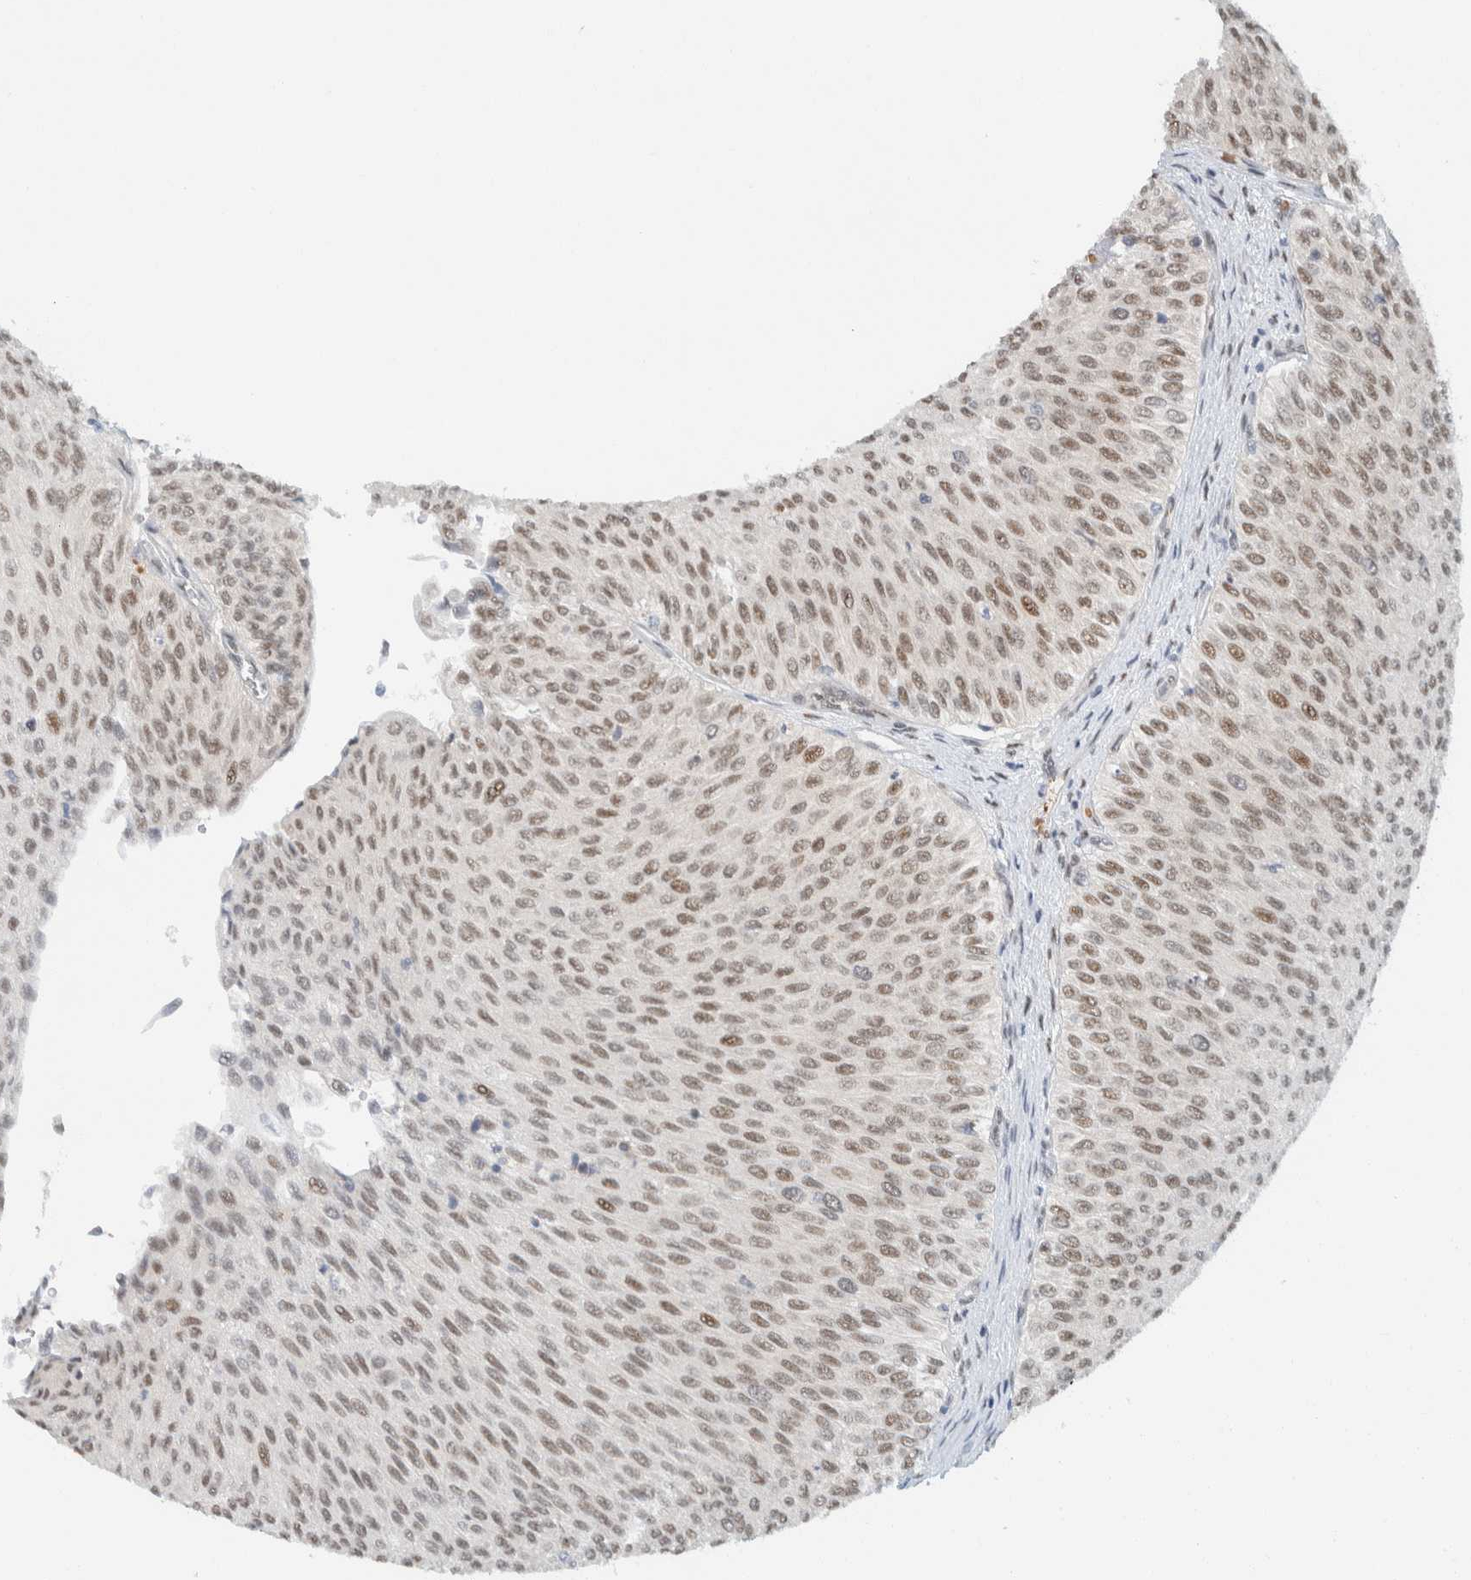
{"staining": {"intensity": "moderate", "quantity": "25%-75%", "location": "nuclear"}, "tissue": "urothelial cancer", "cell_type": "Tumor cells", "image_type": "cancer", "snomed": [{"axis": "morphology", "description": "Urothelial carcinoma, Low grade"}, {"axis": "topography", "description": "Urinary bladder"}], "caption": "Urothelial cancer stained for a protein exhibits moderate nuclear positivity in tumor cells.", "gene": "ZNF683", "patient": {"sex": "male", "age": 78}}